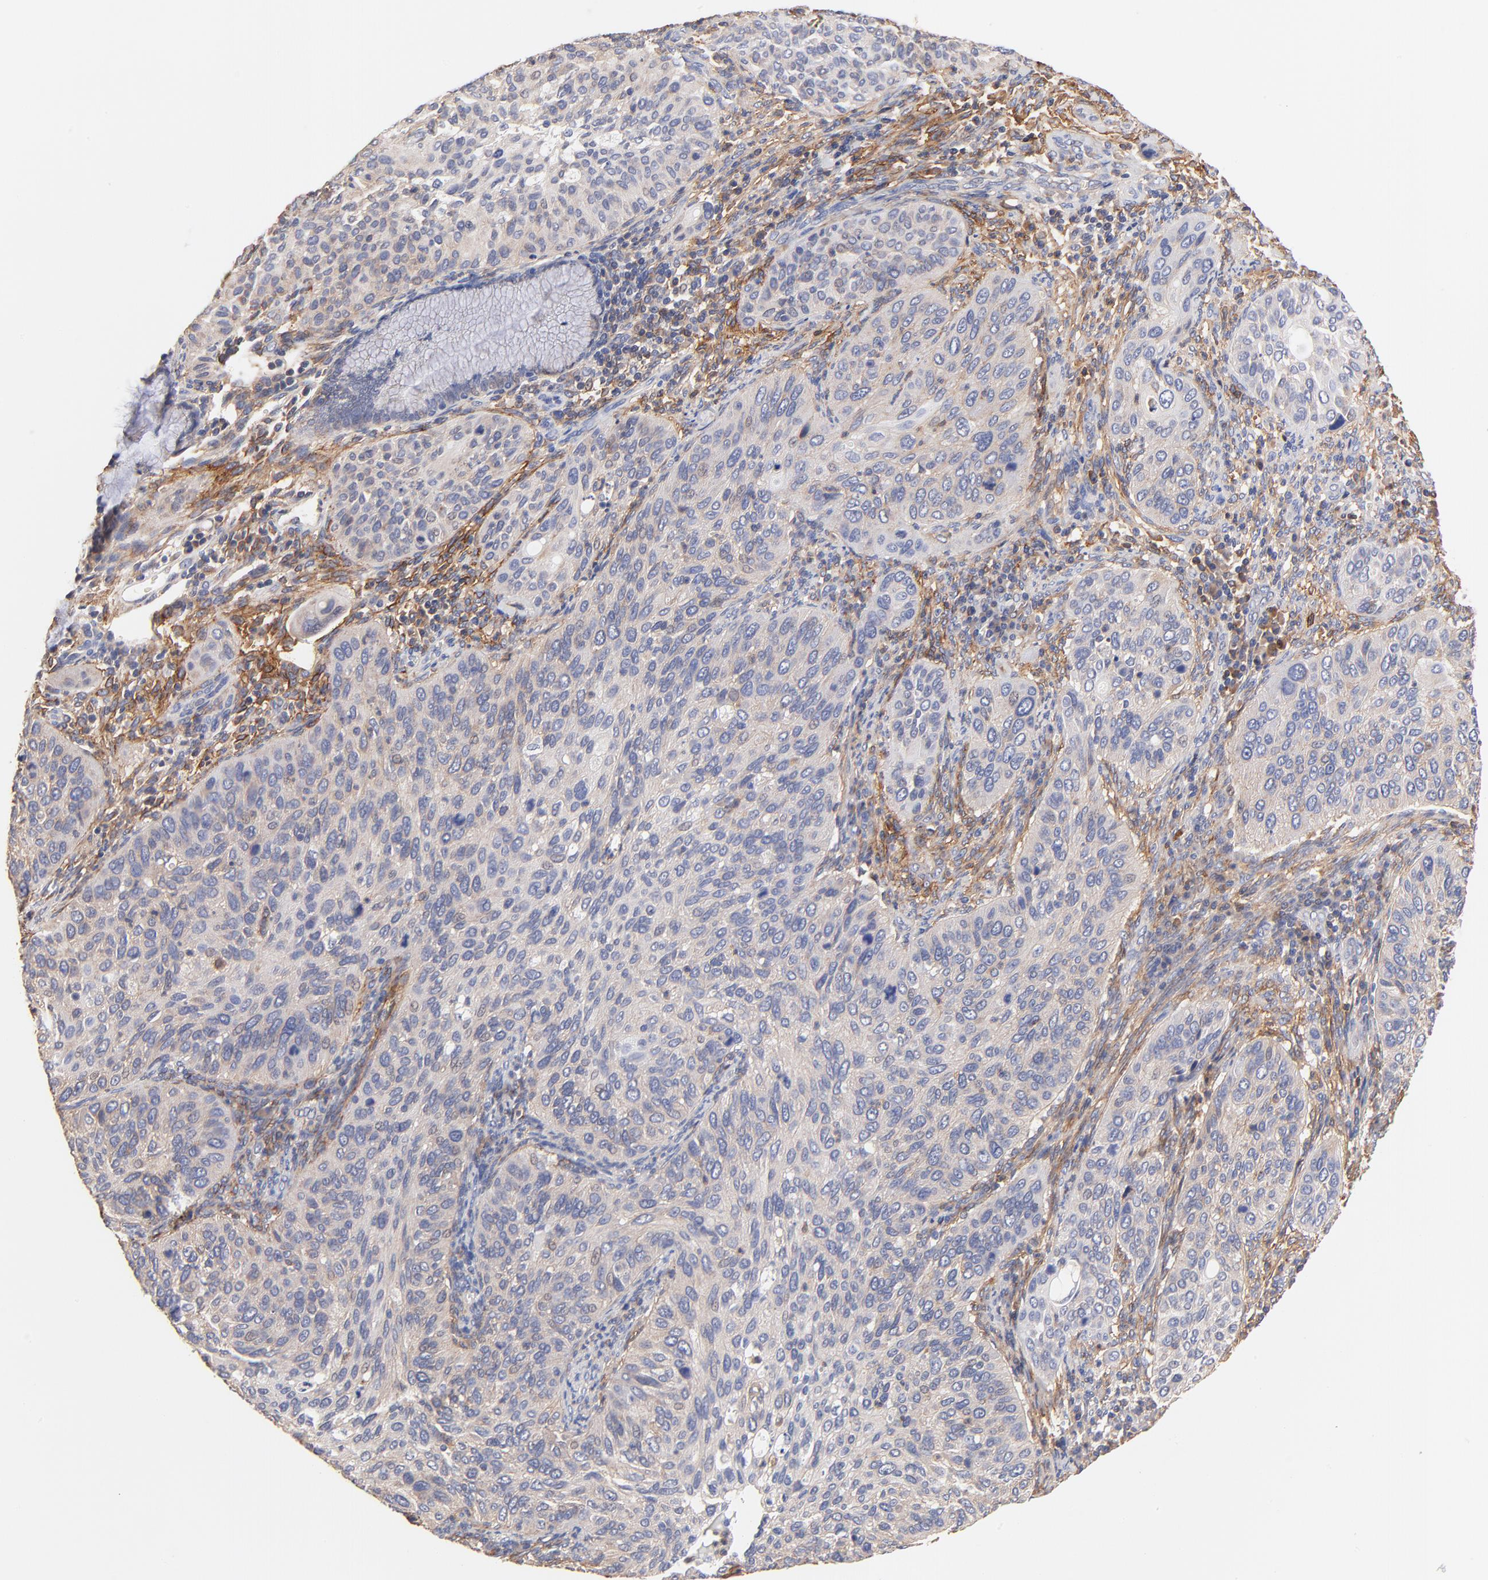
{"staining": {"intensity": "weak", "quantity": ">75%", "location": "cytoplasmic/membranous"}, "tissue": "cervical cancer", "cell_type": "Tumor cells", "image_type": "cancer", "snomed": [{"axis": "morphology", "description": "Squamous cell carcinoma, NOS"}, {"axis": "topography", "description": "Cervix"}], "caption": "Brown immunohistochemical staining in human squamous cell carcinoma (cervical) reveals weak cytoplasmic/membranous positivity in about >75% of tumor cells. Using DAB (brown) and hematoxylin (blue) stains, captured at high magnification using brightfield microscopy.", "gene": "PTK7", "patient": {"sex": "female", "age": 57}}